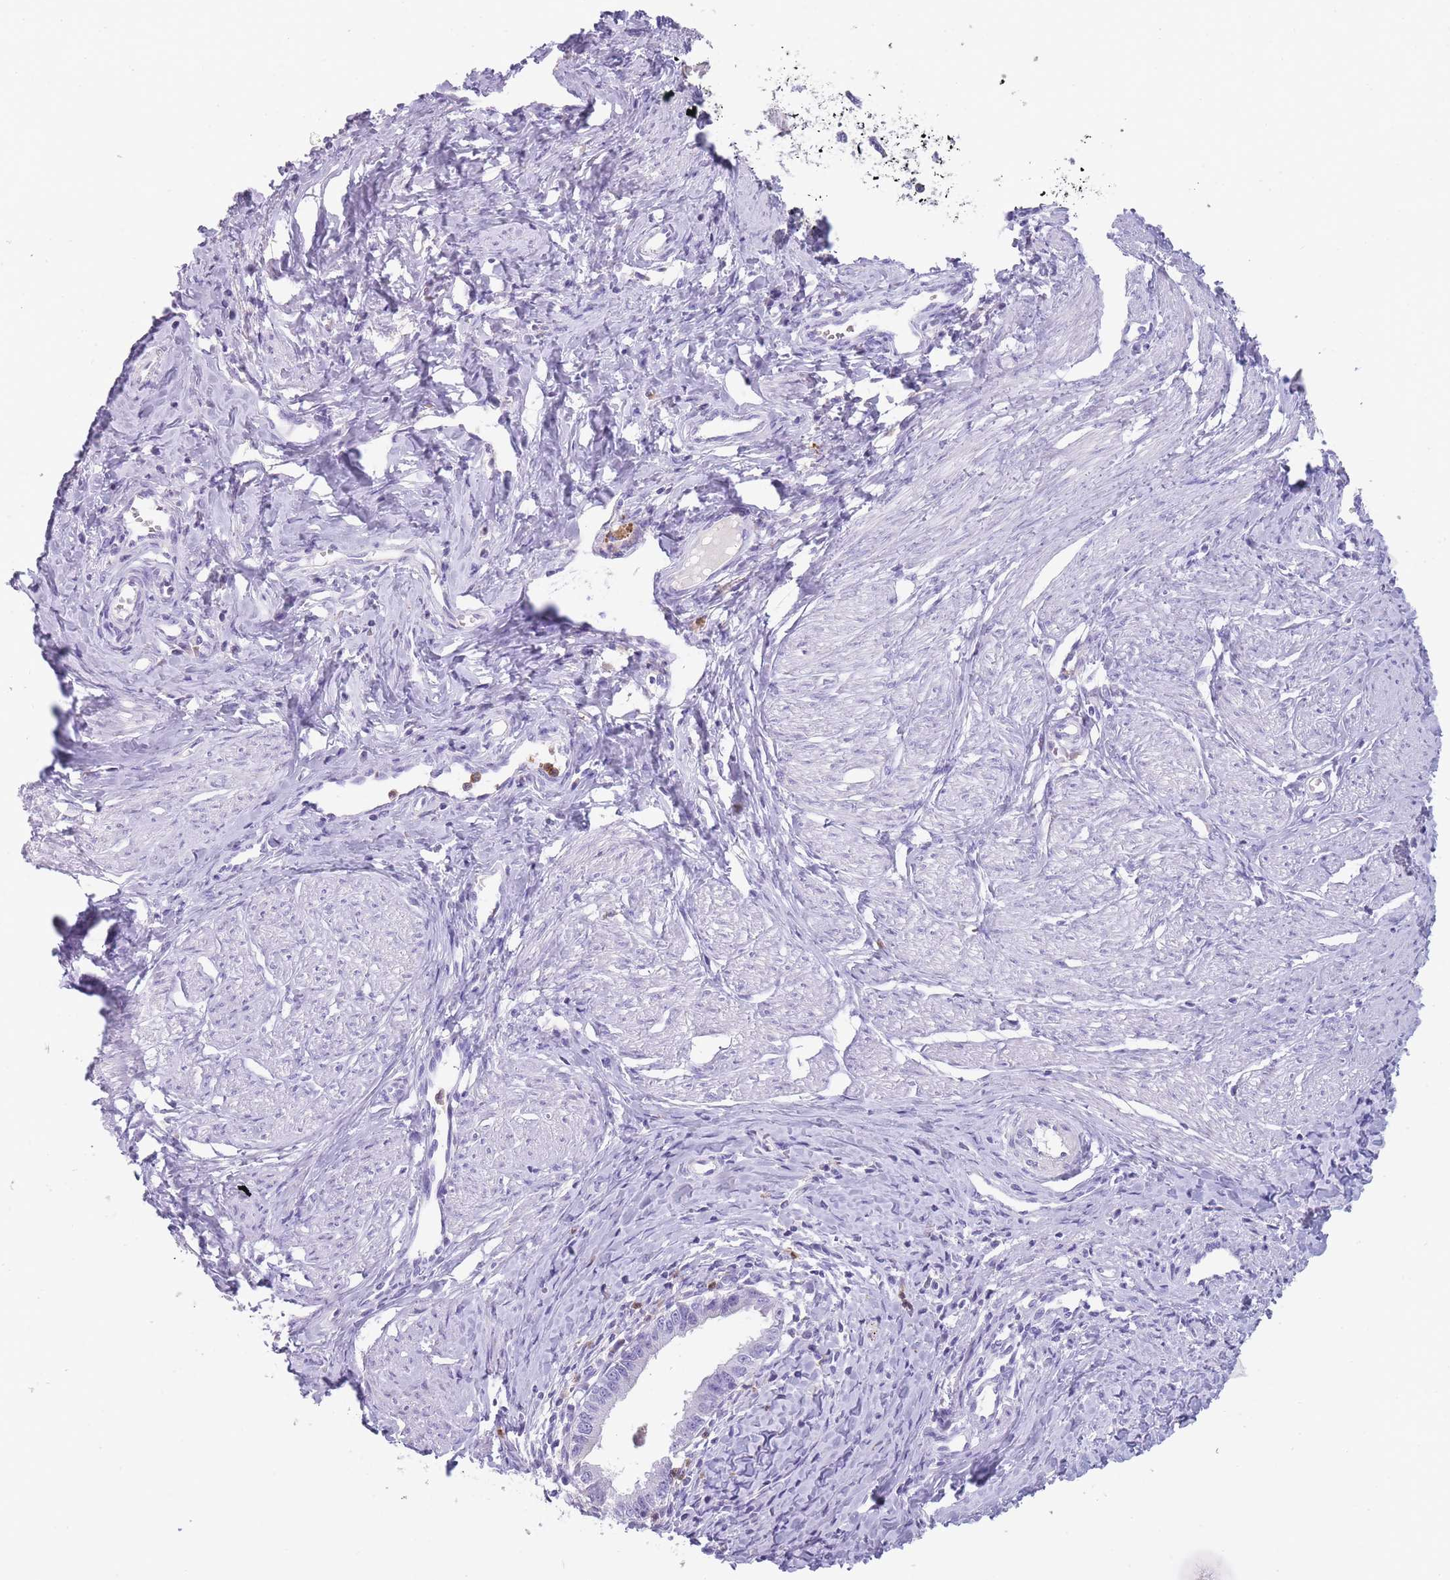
{"staining": {"intensity": "negative", "quantity": "none", "location": "none"}, "tissue": "cervical cancer", "cell_type": "Tumor cells", "image_type": "cancer", "snomed": [{"axis": "morphology", "description": "Adenocarcinoma, NOS"}, {"axis": "topography", "description": "Cervix"}], "caption": "Human cervical adenocarcinoma stained for a protein using immunohistochemistry (IHC) demonstrates no expression in tumor cells.", "gene": "CR1L", "patient": {"sex": "female", "age": 36}}